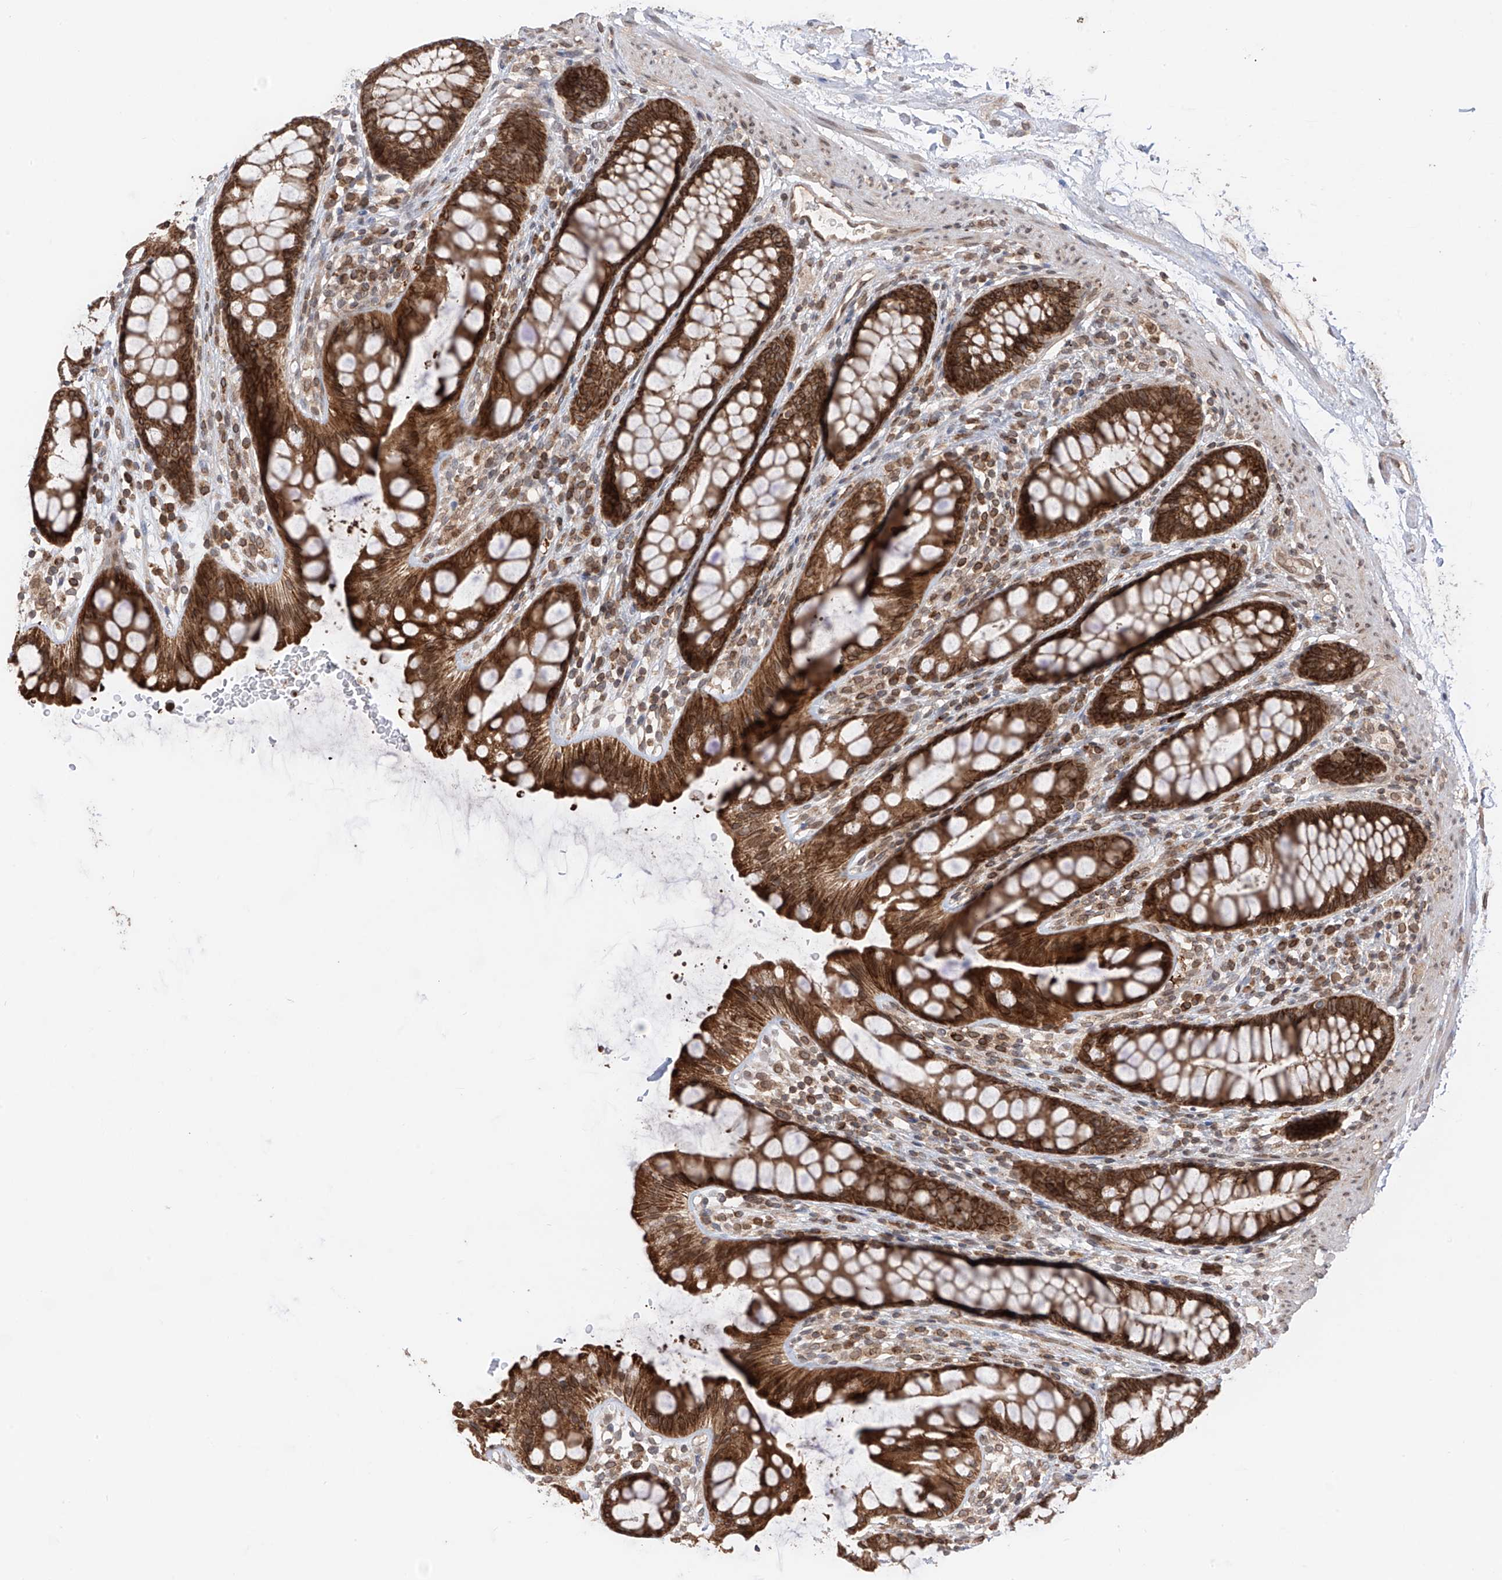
{"staining": {"intensity": "strong", "quantity": ">75%", "location": "cytoplasmic/membranous,nuclear"}, "tissue": "rectum", "cell_type": "Glandular cells", "image_type": "normal", "snomed": [{"axis": "morphology", "description": "Normal tissue, NOS"}, {"axis": "topography", "description": "Rectum"}], "caption": "High-power microscopy captured an immunohistochemistry micrograph of benign rectum, revealing strong cytoplasmic/membranous,nuclear positivity in about >75% of glandular cells. Nuclei are stained in blue.", "gene": "AHCTF1", "patient": {"sex": "female", "age": 65}}